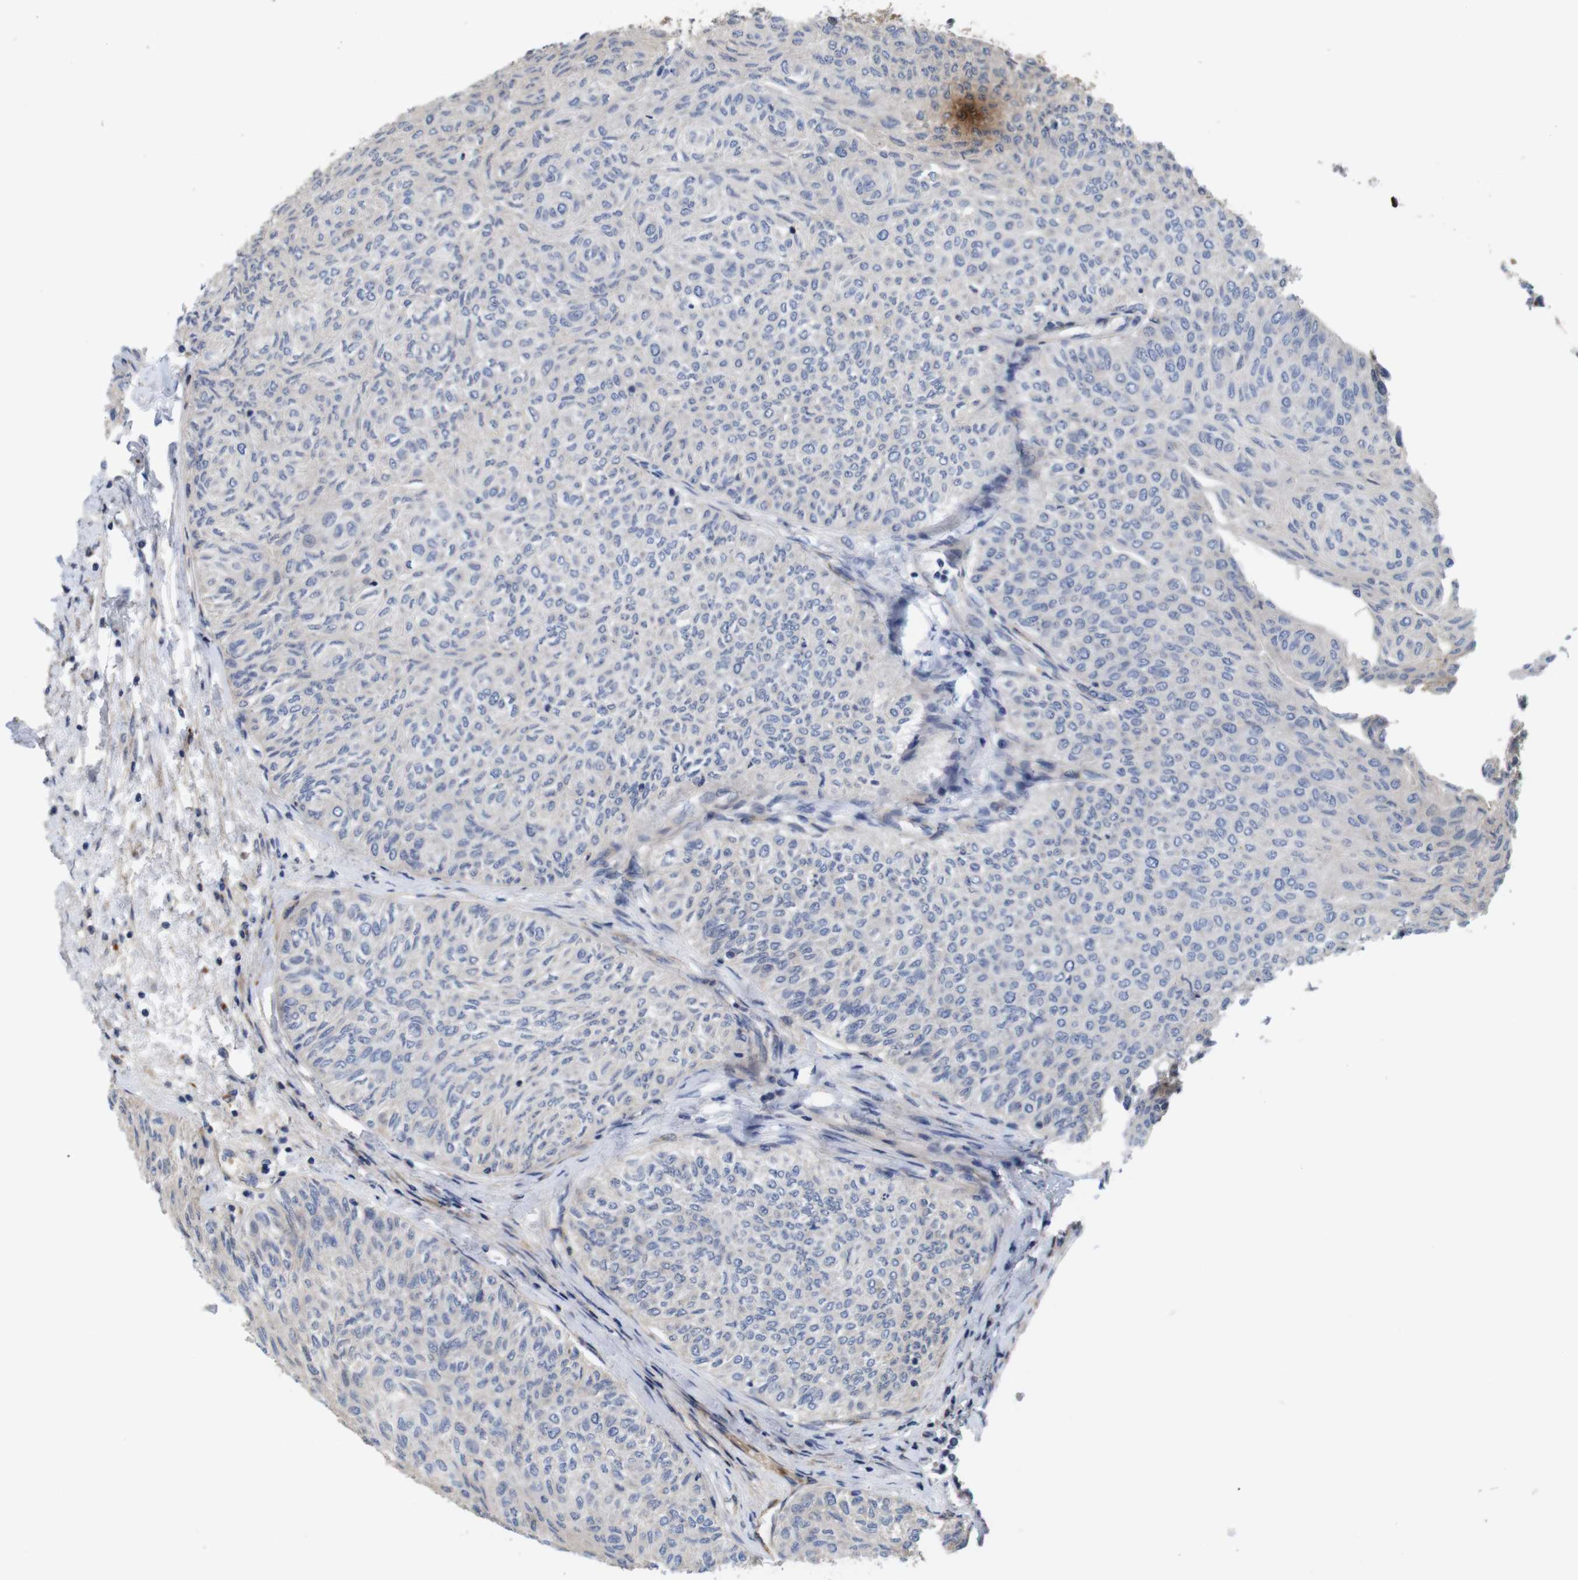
{"staining": {"intensity": "negative", "quantity": "none", "location": "none"}, "tissue": "urothelial cancer", "cell_type": "Tumor cells", "image_type": "cancer", "snomed": [{"axis": "morphology", "description": "Urothelial carcinoma, Low grade"}, {"axis": "topography", "description": "Urinary bladder"}], "caption": "Photomicrograph shows no significant protein expression in tumor cells of urothelial cancer. (DAB (3,3'-diaminobenzidine) immunohistochemistry (IHC), high magnification).", "gene": "SPRY3", "patient": {"sex": "male", "age": 78}}